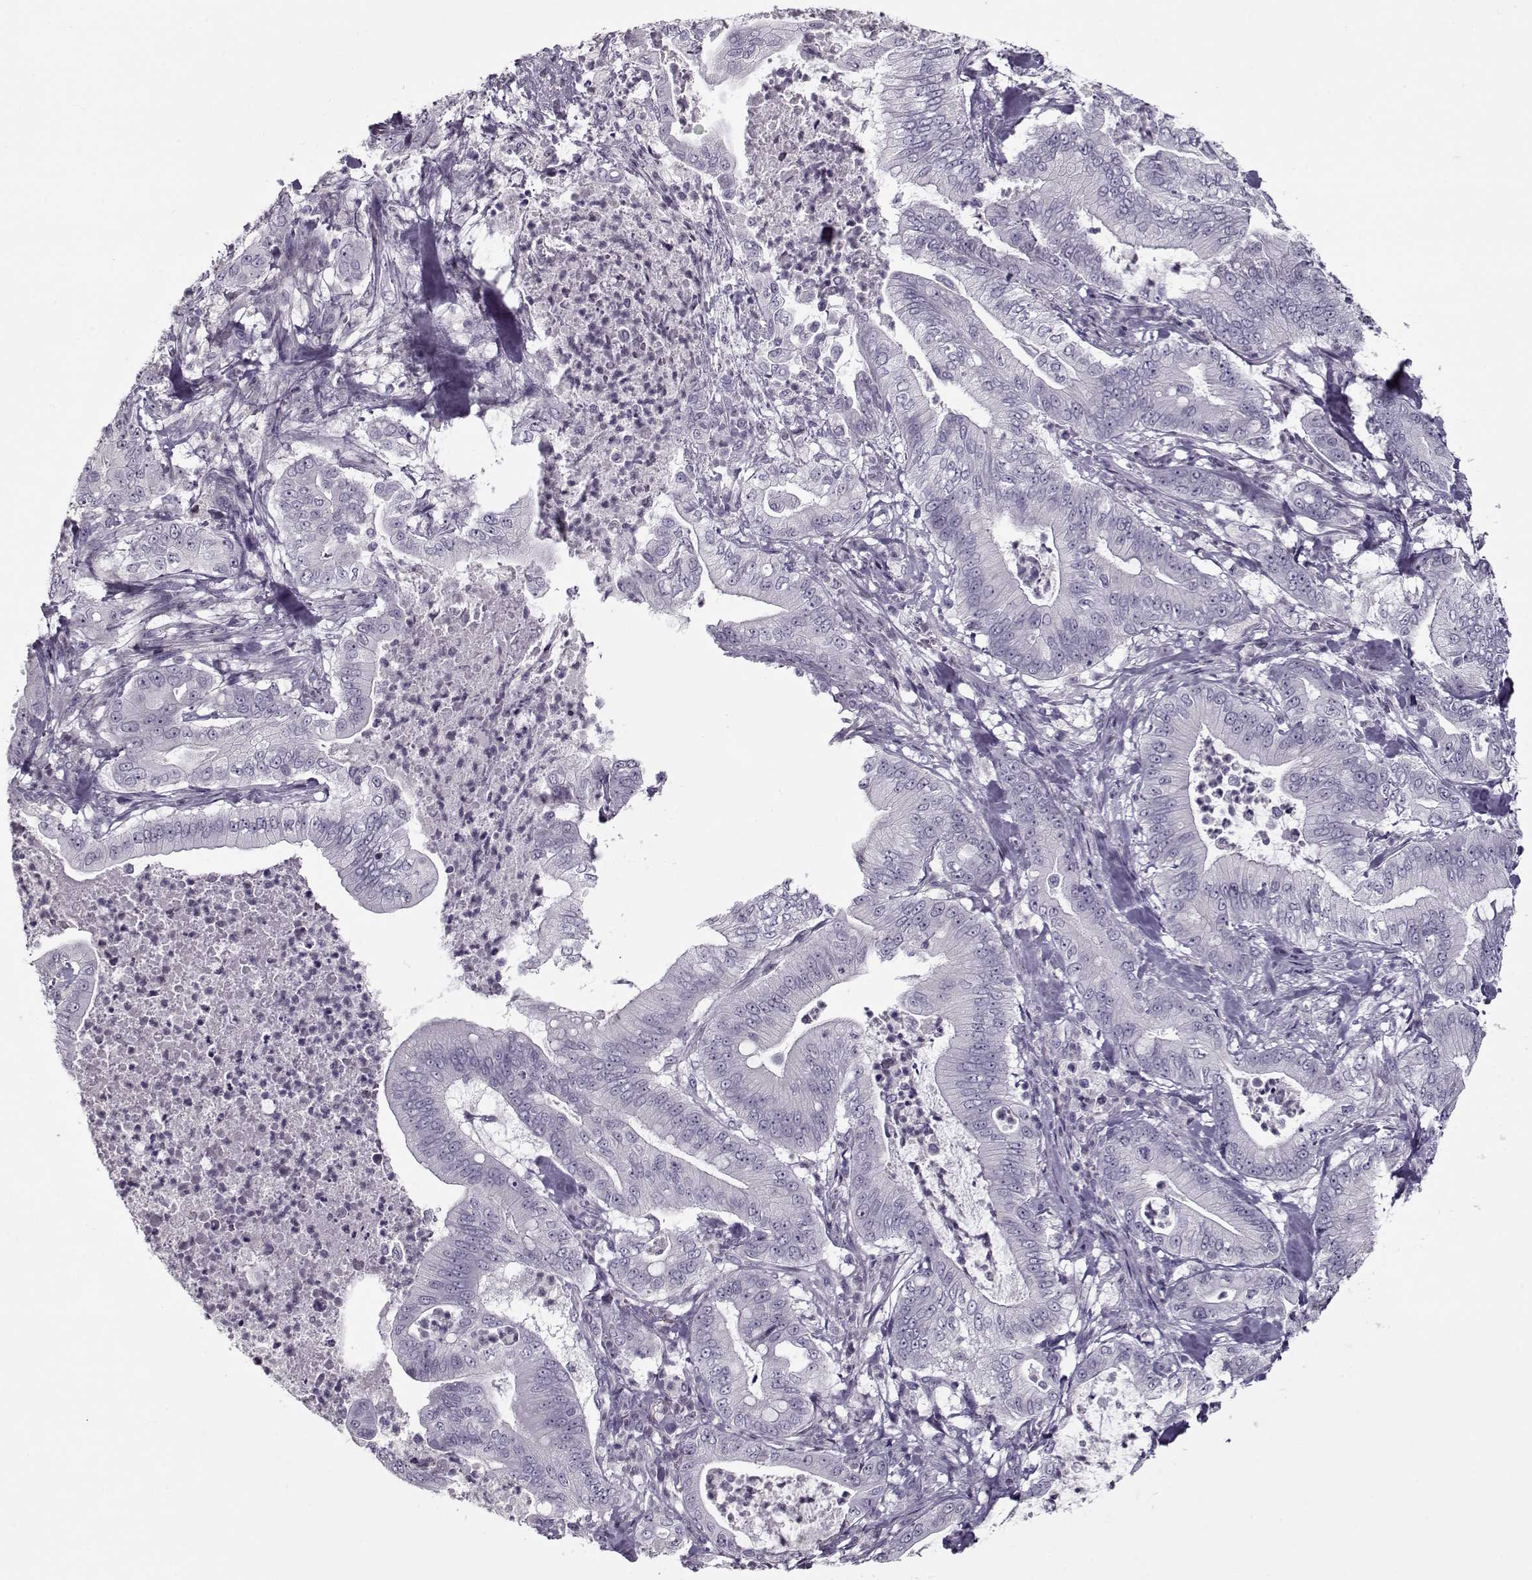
{"staining": {"intensity": "negative", "quantity": "none", "location": "none"}, "tissue": "pancreatic cancer", "cell_type": "Tumor cells", "image_type": "cancer", "snomed": [{"axis": "morphology", "description": "Adenocarcinoma, NOS"}, {"axis": "topography", "description": "Pancreas"}], "caption": "Immunohistochemical staining of adenocarcinoma (pancreatic) displays no significant expression in tumor cells.", "gene": "CIBAR1", "patient": {"sex": "male", "age": 71}}